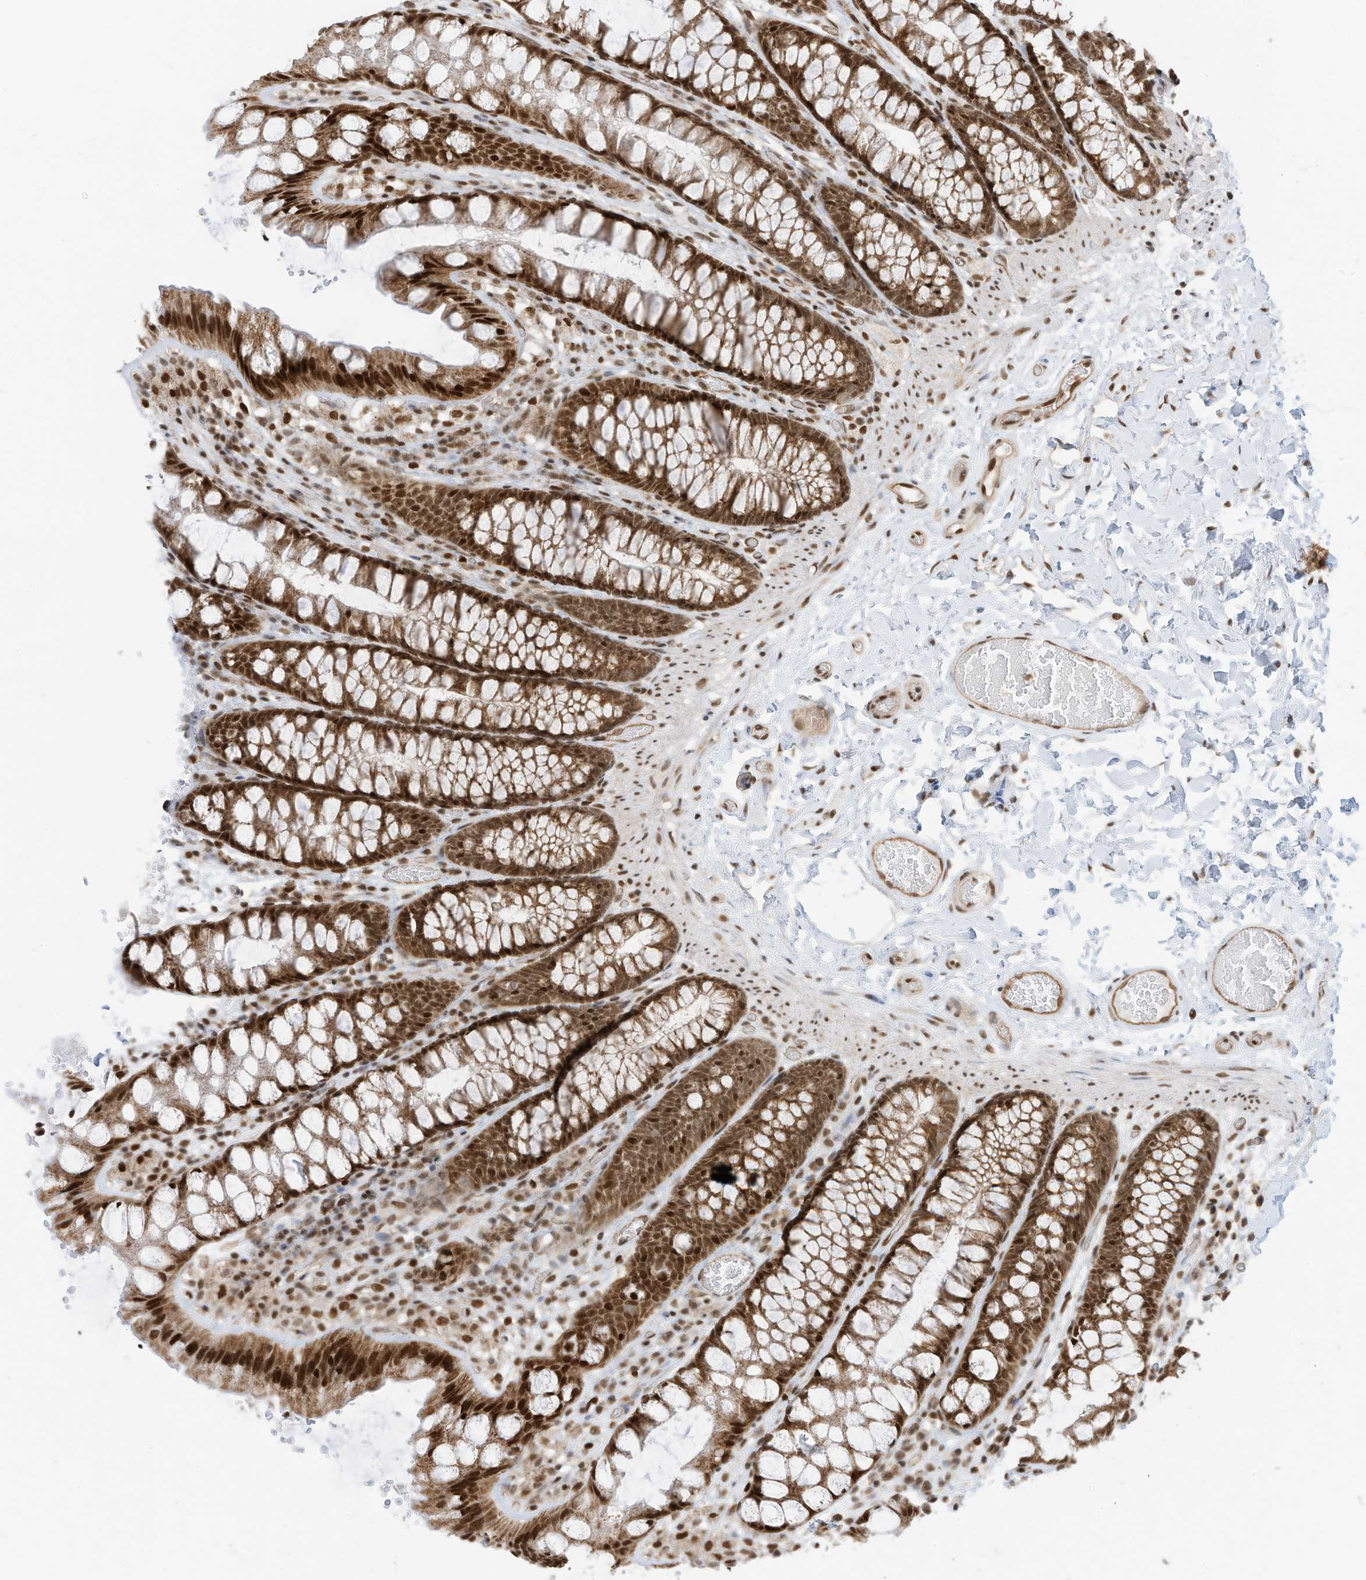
{"staining": {"intensity": "moderate", "quantity": ">75%", "location": "cytoplasmic/membranous,nuclear"}, "tissue": "colon", "cell_type": "Endothelial cells", "image_type": "normal", "snomed": [{"axis": "morphology", "description": "Normal tissue, NOS"}, {"axis": "topography", "description": "Colon"}], "caption": "Immunohistochemistry (IHC) photomicrograph of normal colon stained for a protein (brown), which demonstrates medium levels of moderate cytoplasmic/membranous,nuclear expression in about >75% of endothelial cells.", "gene": "AURKAIP1", "patient": {"sex": "male", "age": 47}}